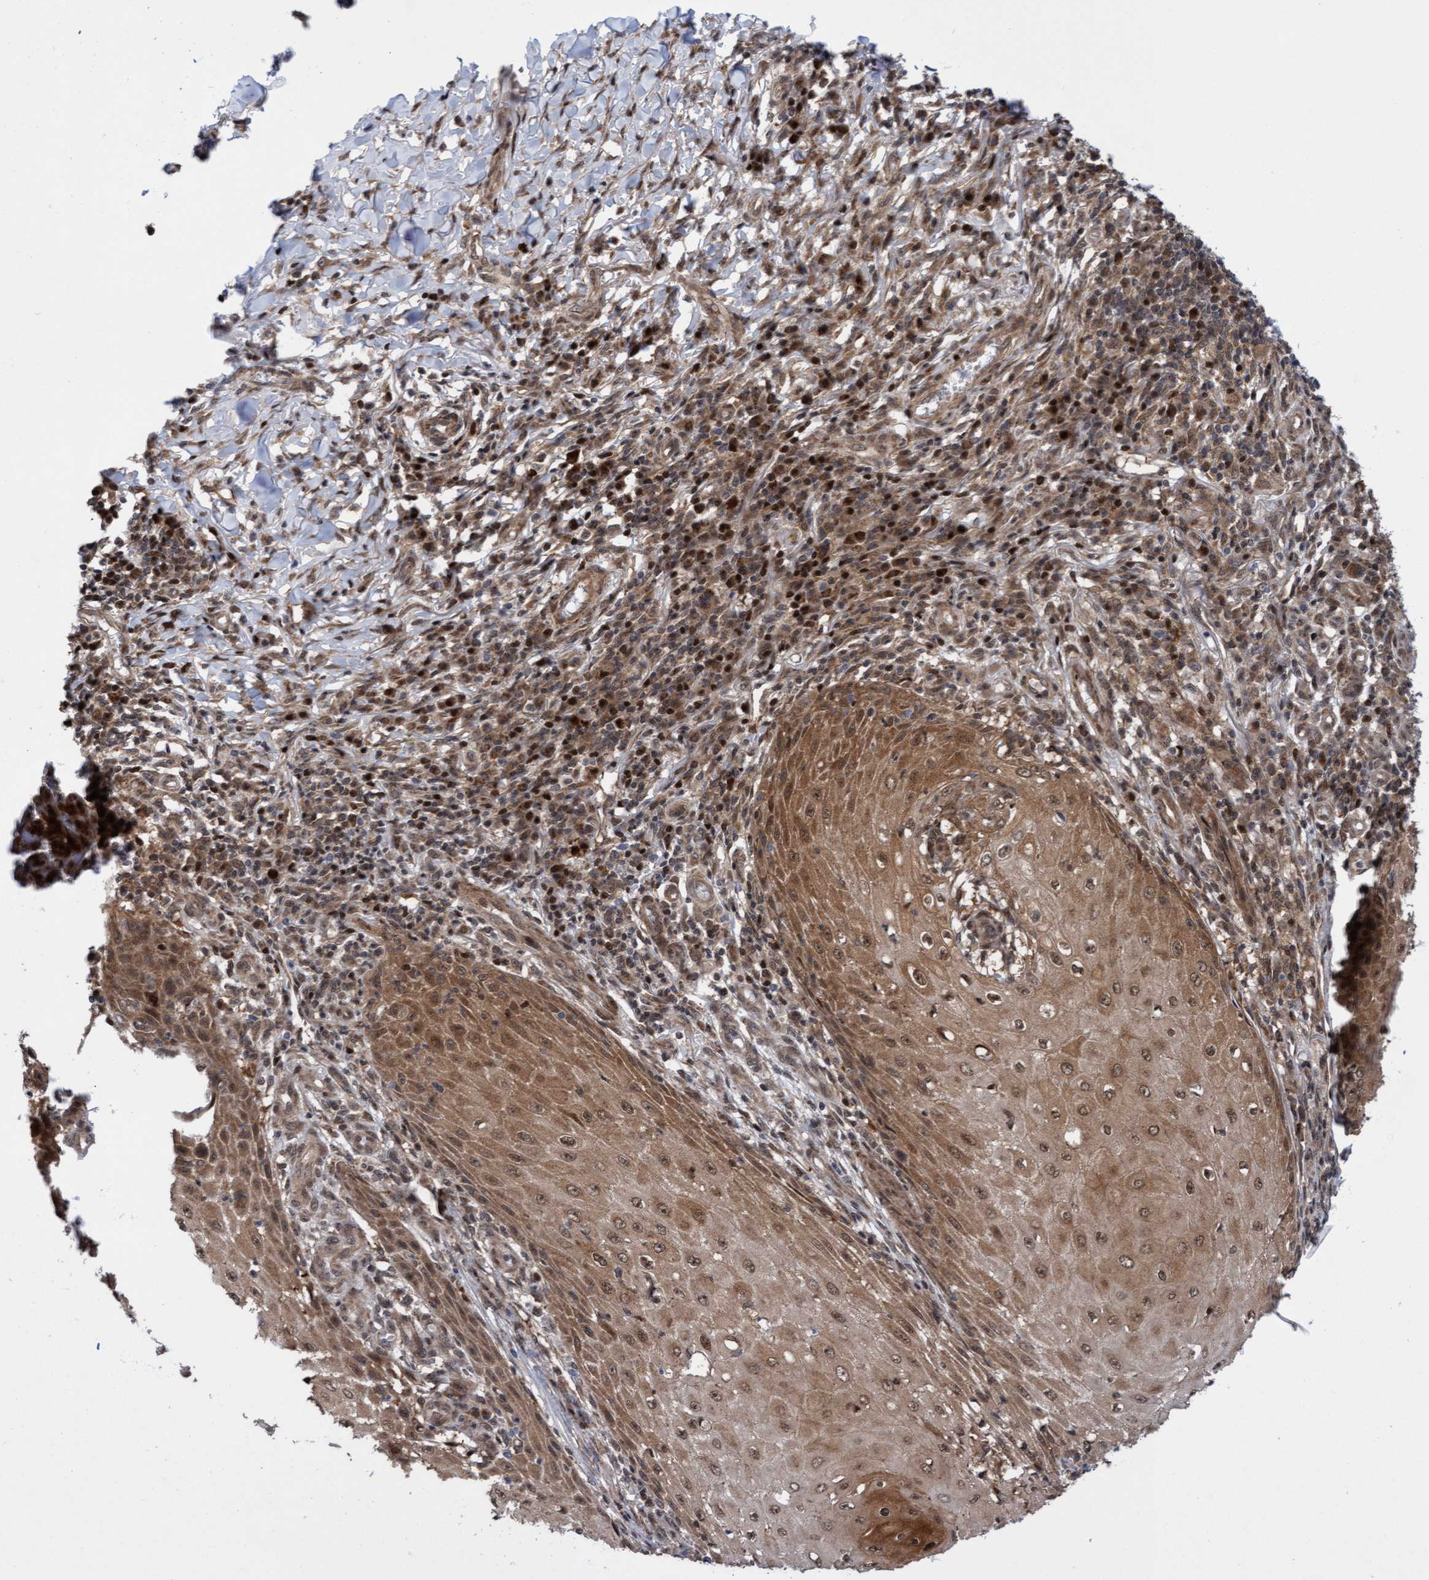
{"staining": {"intensity": "moderate", "quantity": ">75%", "location": "cytoplasmic/membranous,nuclear"}, "tissue": "skin cancer", "cell_type": "Tumor cells", "image_type": "cancer", "snomed": [{"axis": "morphology", "description": "Squamous cell carcinoma, NOS"}, {"axis": "topography", "description": "Skin"}], "caption": "IHC of skin squamous cell carcinoma shows medium levels of moderate cytoplasmic/membranous and nuclear positivity in about >75% of tumor cells.", "gene": "ITFG1", "patient": {"sex": "female", "age": 73}}